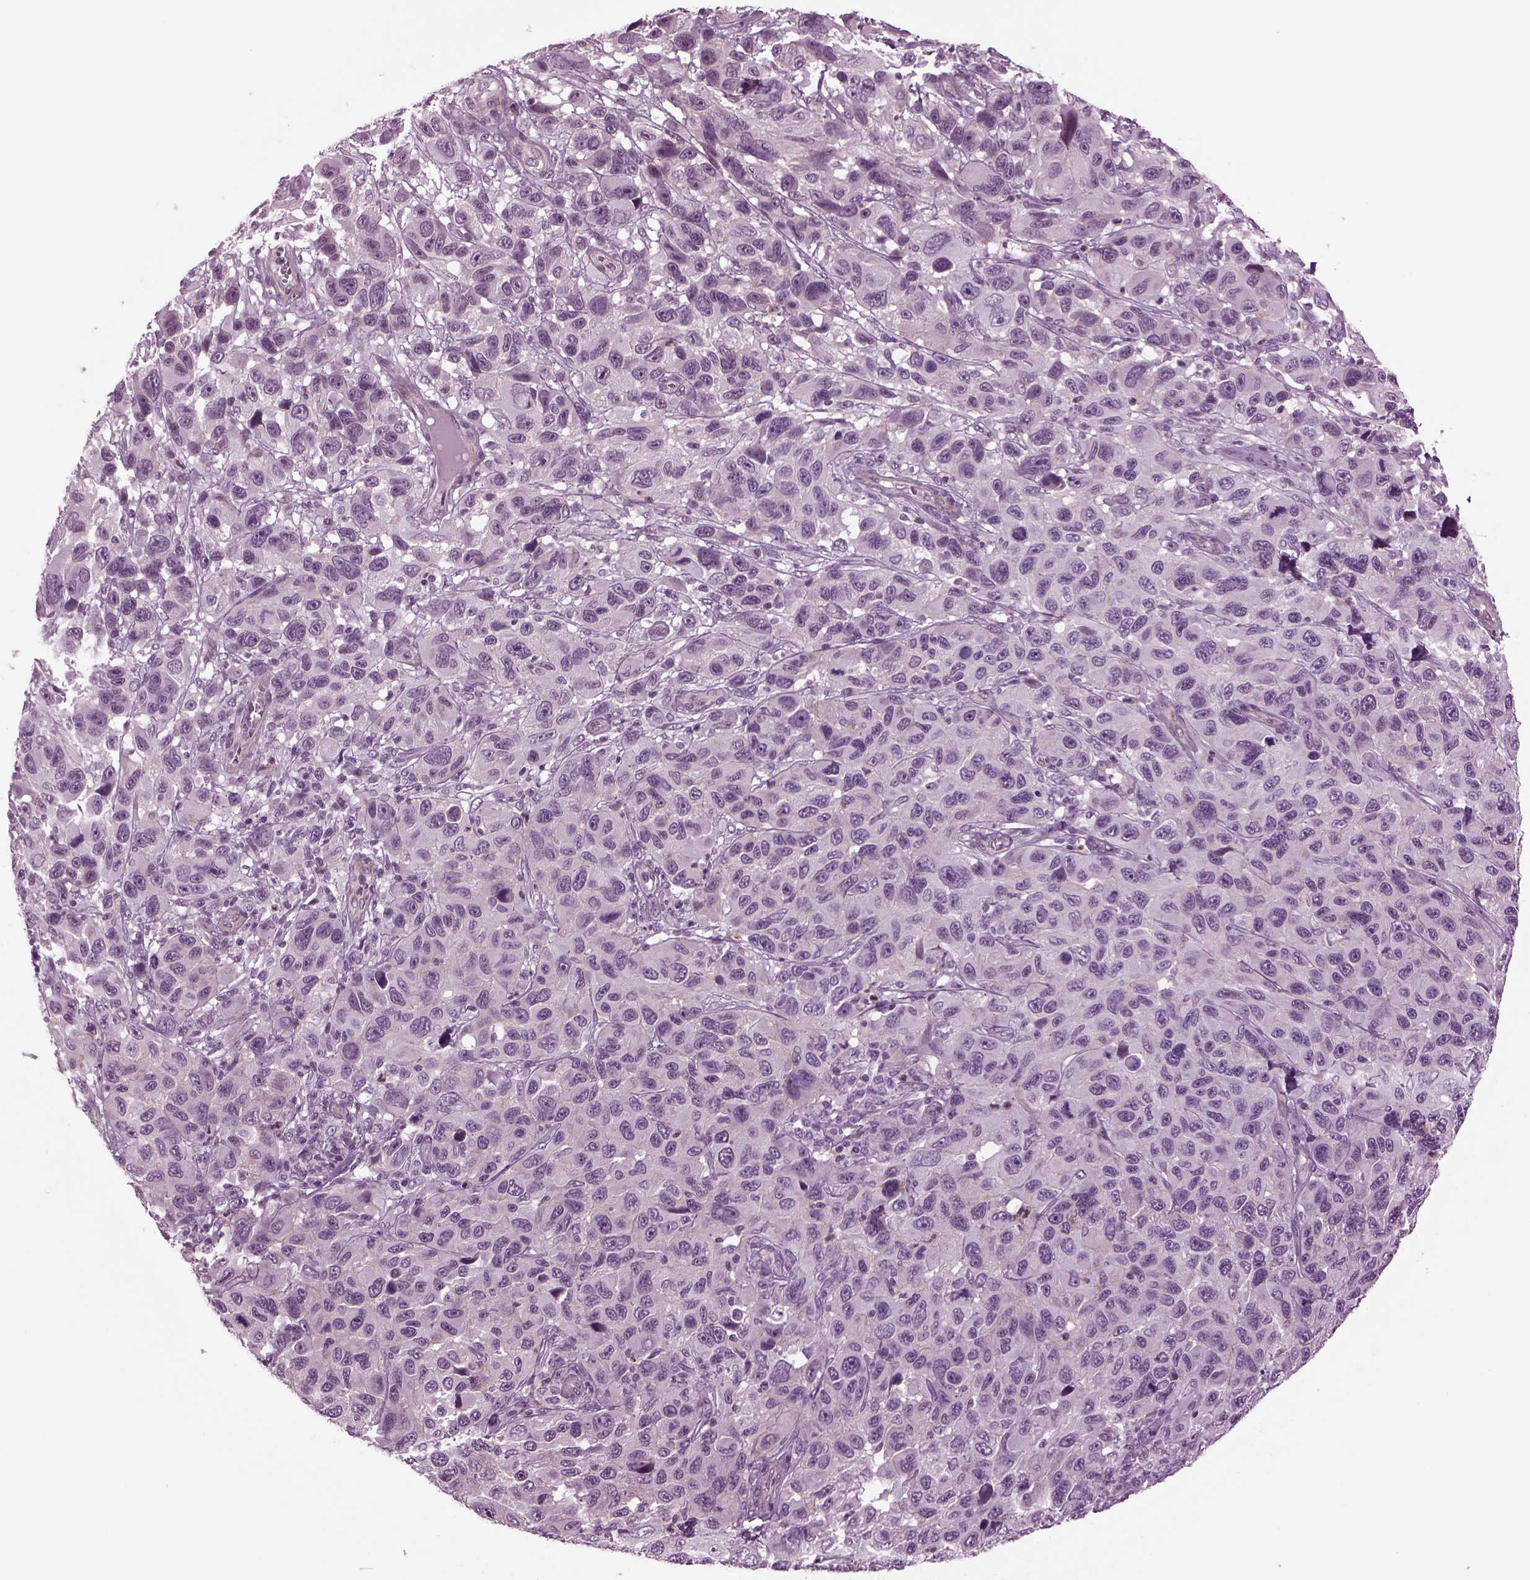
{"staining": {"intensity": "negative", "quantity": "none", "location": "none"}, "tissue": "melanoma", "cell_type": "Tumor cells", "image_type": "cancer", "snomed": [{"axis": "morphology", "description": "Malignant melanoma, NOS"}, {"axis": "topography", "description": "Skin"}], "caption": "Tumor cells are negative for protein expression in human malignant melanoma.", "gene": "ODF3", "patient": {"sex": "male", "age": 53}}